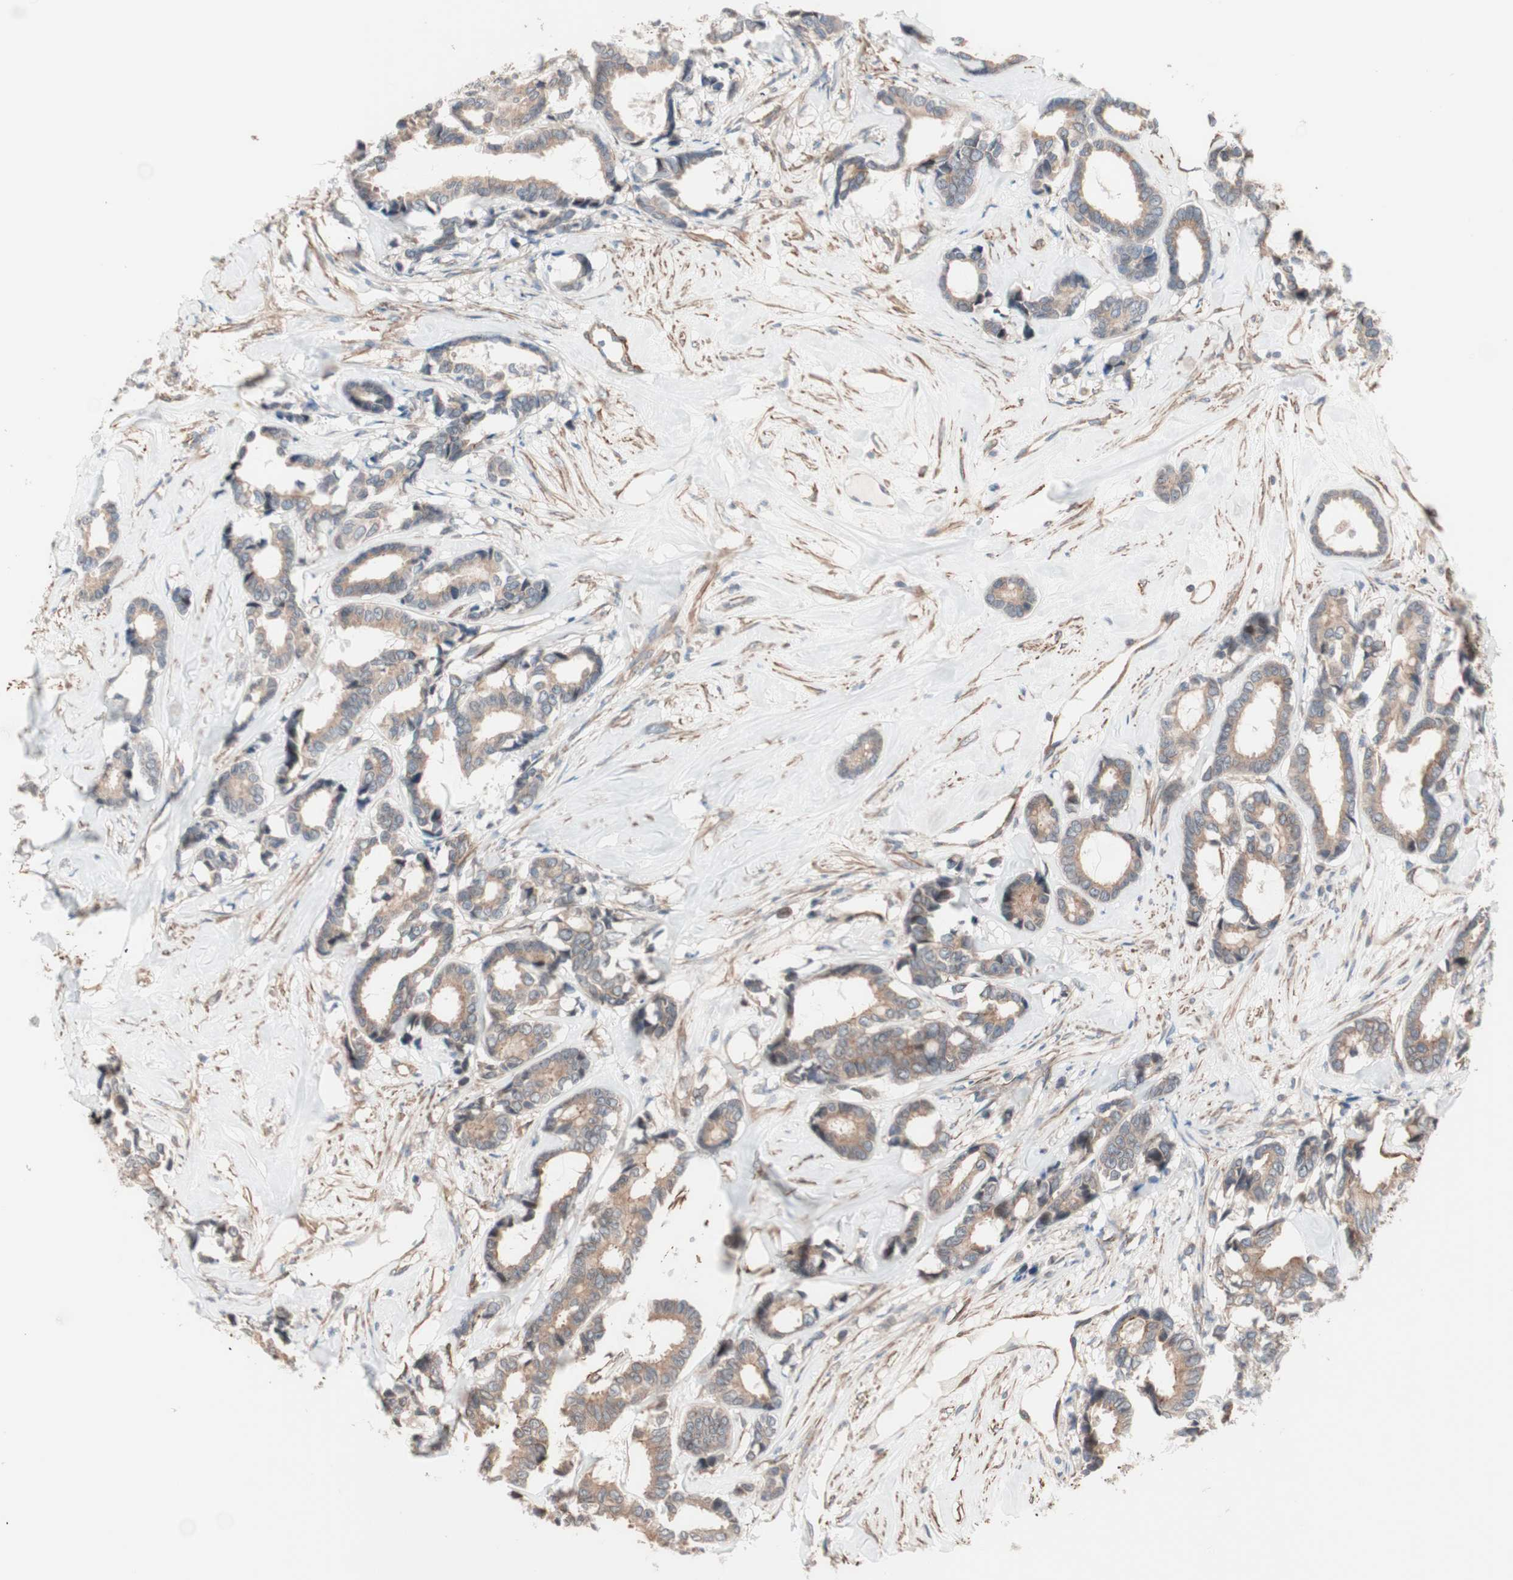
{"staining": {"intensity": "moderate", "quantity": ">75%", "location": "cytoplasmic/membranous"}, "tissue": "breast cancer", "cell_type": "Tumor cells", "image_type": "cancer", "snomed": [{"axis": "morphology", "description": "Duct carcinoma"}, {"axis": "topography", "description": "Breast"}], "caption": "IHC photomicrograph of neoplastic tissue: infiltrating ductal carcinoma (breast) stained using immunohistochemistry shows medium levels of moderate protein expression localized specifically in the cytoplasmic/membranous of tumor cells, appearing as a cytoplasmic/membranous brown color.", "gene": "ALG5", "patient": {"sex": "female", "age": 87}}